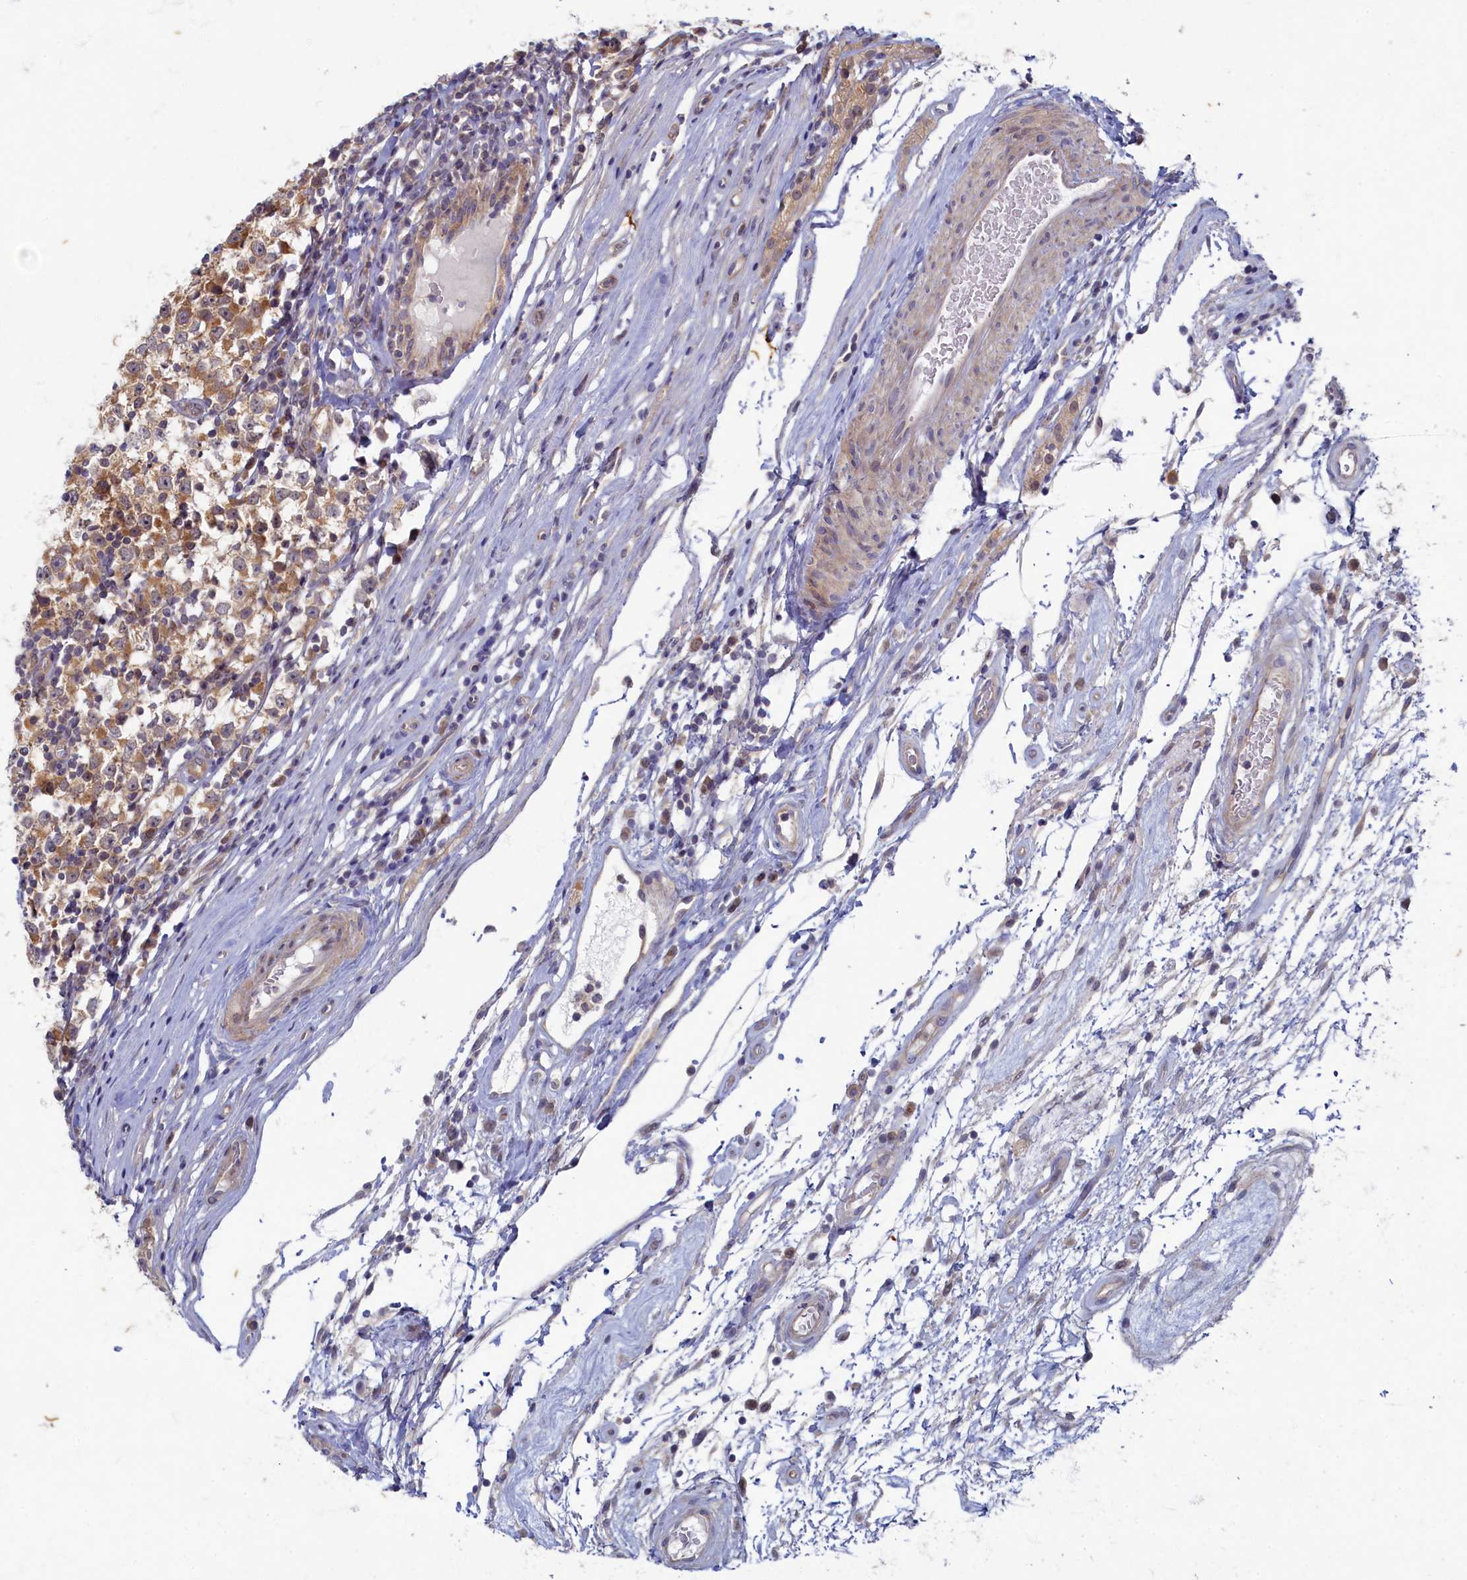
{"staining": {"intensity": "moderate", "quantity": ">75%", "location": "cytoplasmic/membranous"}, "tissue": "testis cancer", "cell_type": "Tumor cells", "image_type": "cancer", "snomed": [{"axis": "morphology", "description": "Seminoma, NOS"}, {"axis": "topography", "description": "Testis"}], "caption": "IHC (DAB) staining of human testis cancer (seminoma) demonstrates moderate cytoplasmic/membranous protein staining in about >75% of tumor cells. Nuclei are stained in blue.", "gene": "WDR59", "patient": {"sex": "male", "age": 65}}